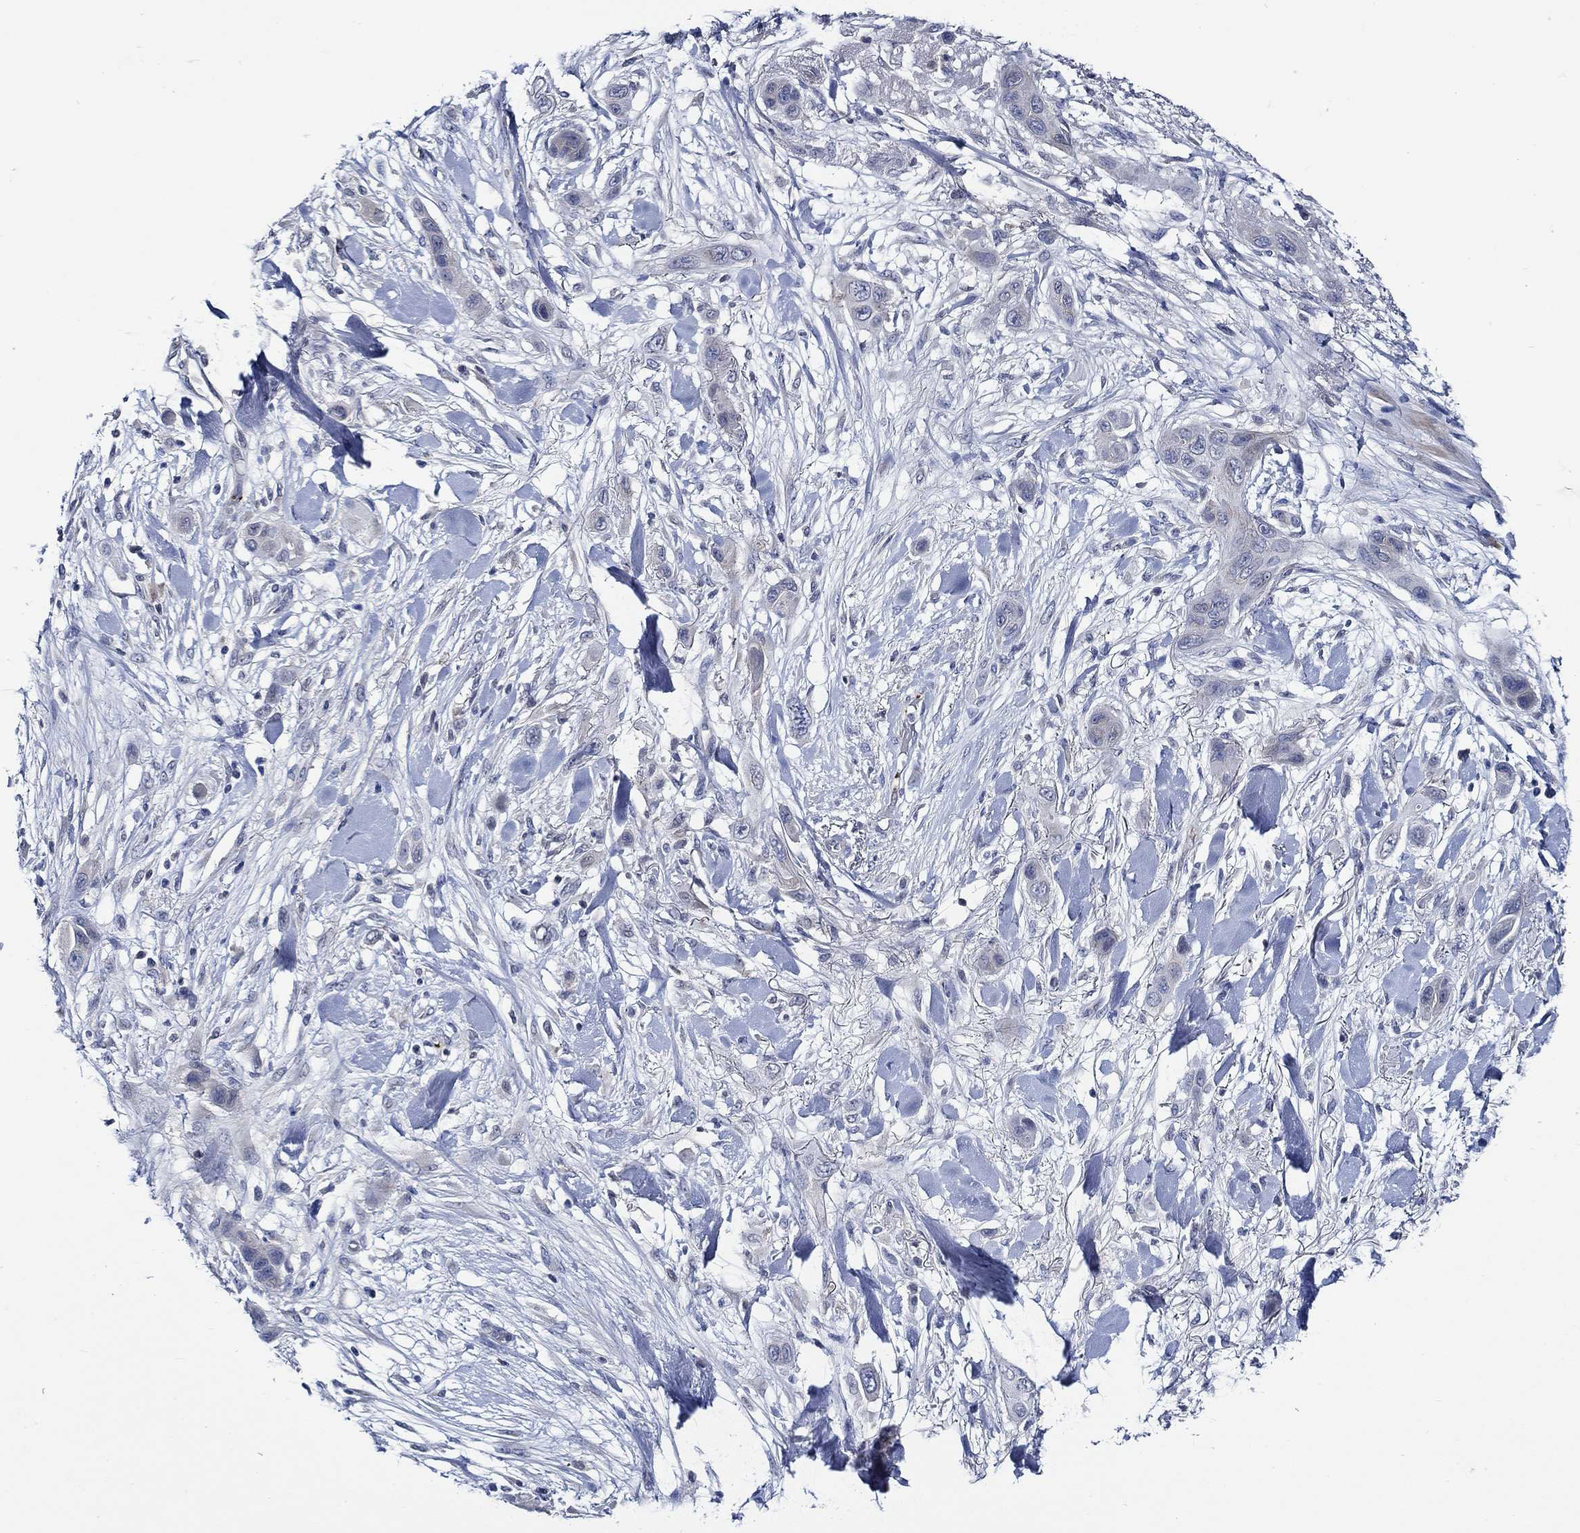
{"staining": {"intensity": "negative", "quantity": "none", "location": "none"}, "tissue": "skin cancer", "cell_type": "Tumor cells", "image_type": "cancer", "snomed": [{"axis": "morphology", "description": "Squamous cell carcinoma, NOS"}, {"axis": "topography", "description": "Skin"}], "caption": "Tumor cells are negative for protein expression in human squamous cell carcinoma (skin).", "gene": "ALOX12", "patient": {"sex": "male", "age": 79}}